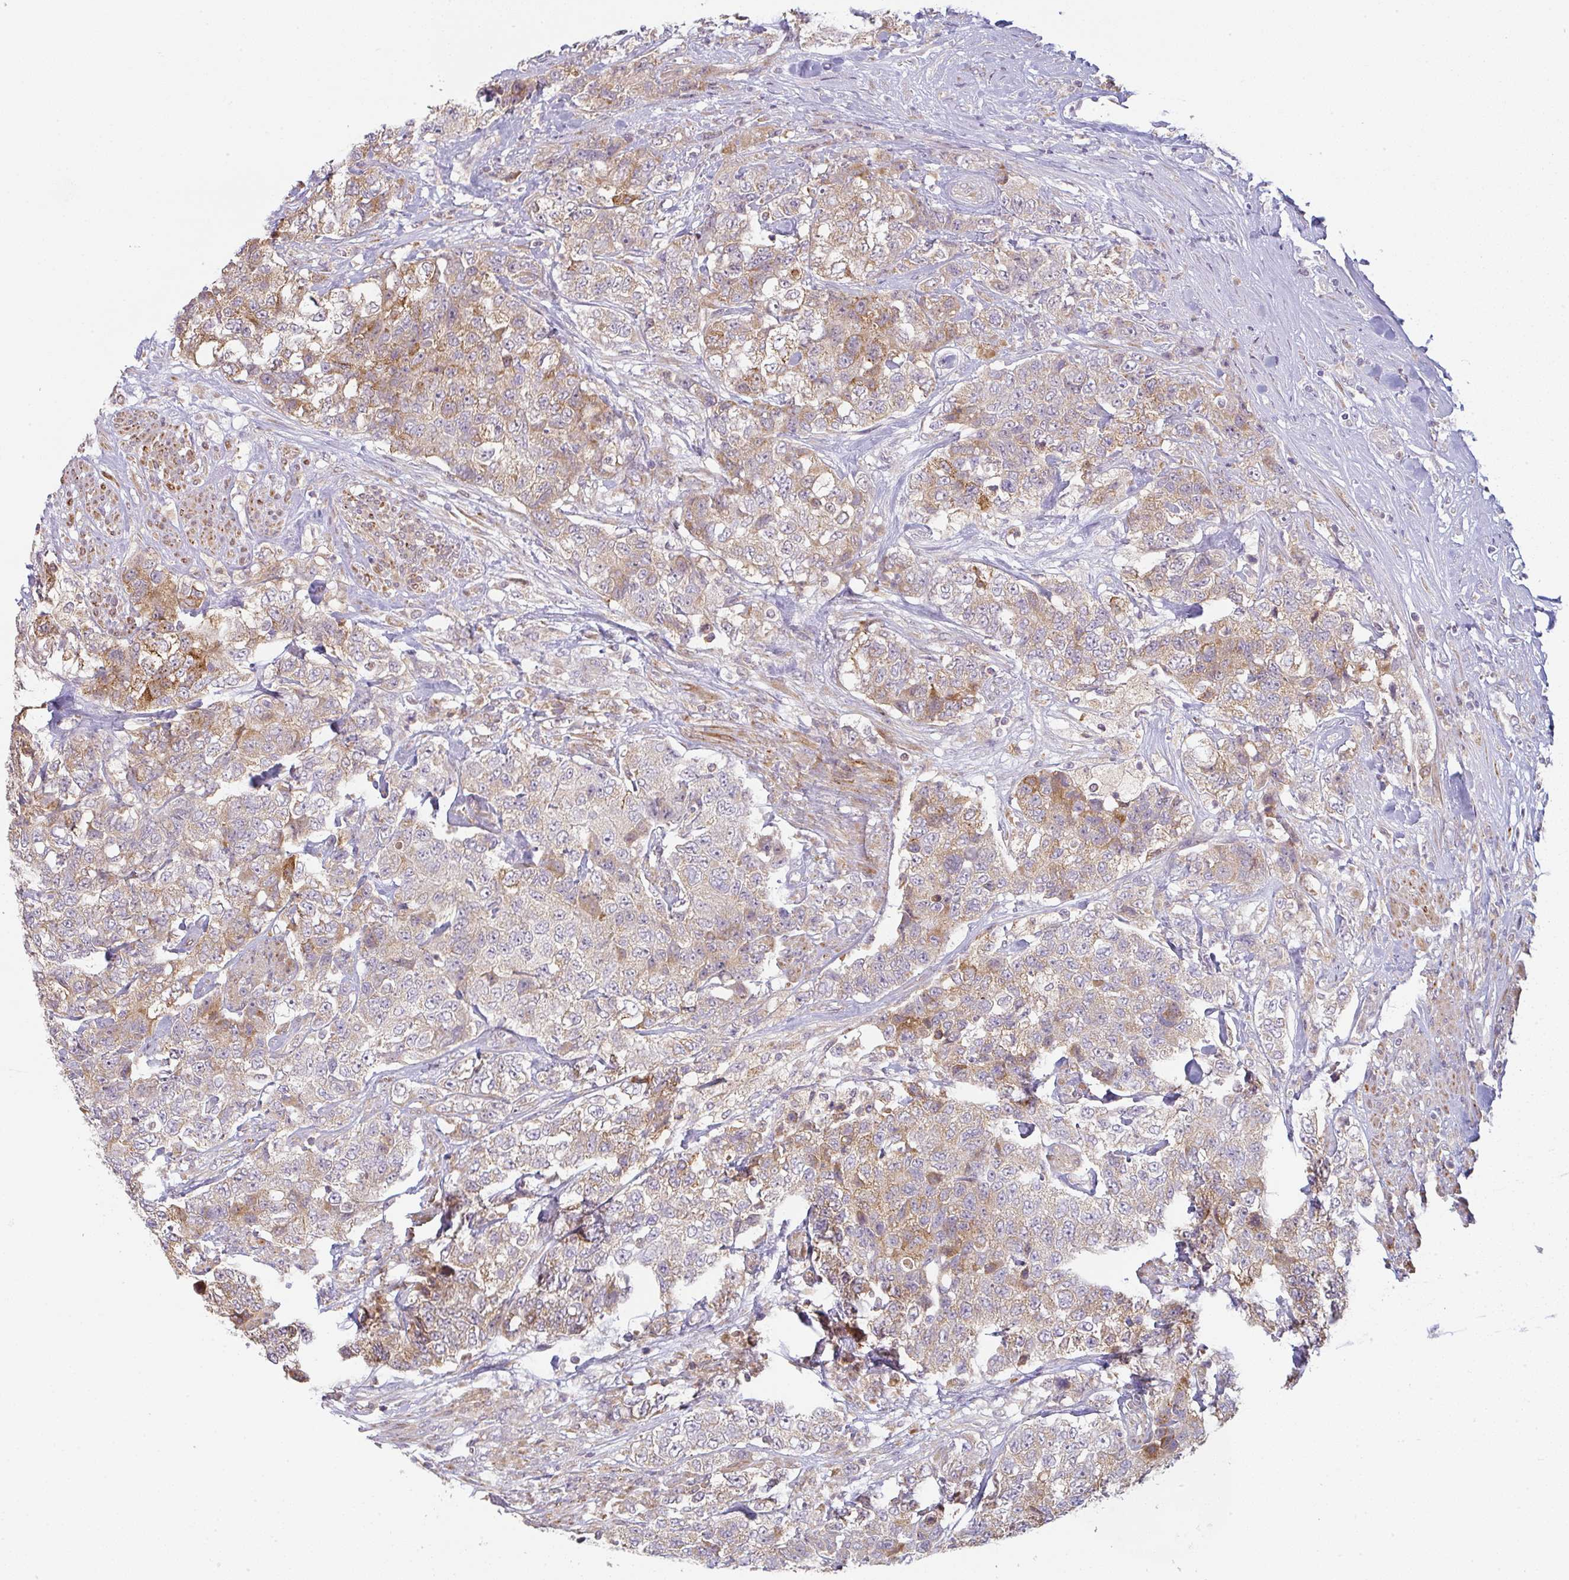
{"staining": {"intensity": "moderate", "quantity": ">75%", "location": "cytoplasmic/membranous"}, "tissue": "urothelial cancer", "cell_type": "Tumor cells", "image_type": "cancer", "snomed": [{"axis": "morphology", "description": "Urothelial carcinoma, High grade"}, {"axis": "topography", "description": "Urinary bladder"}], "caption": "Human urothelial cancer stained with a brown dye displays moderate cytoplasmic/membranous positive positivity in about >75% of tumor cells.", "gene": "MOB1A", "patient": {"sex": "female", "age": 78}}